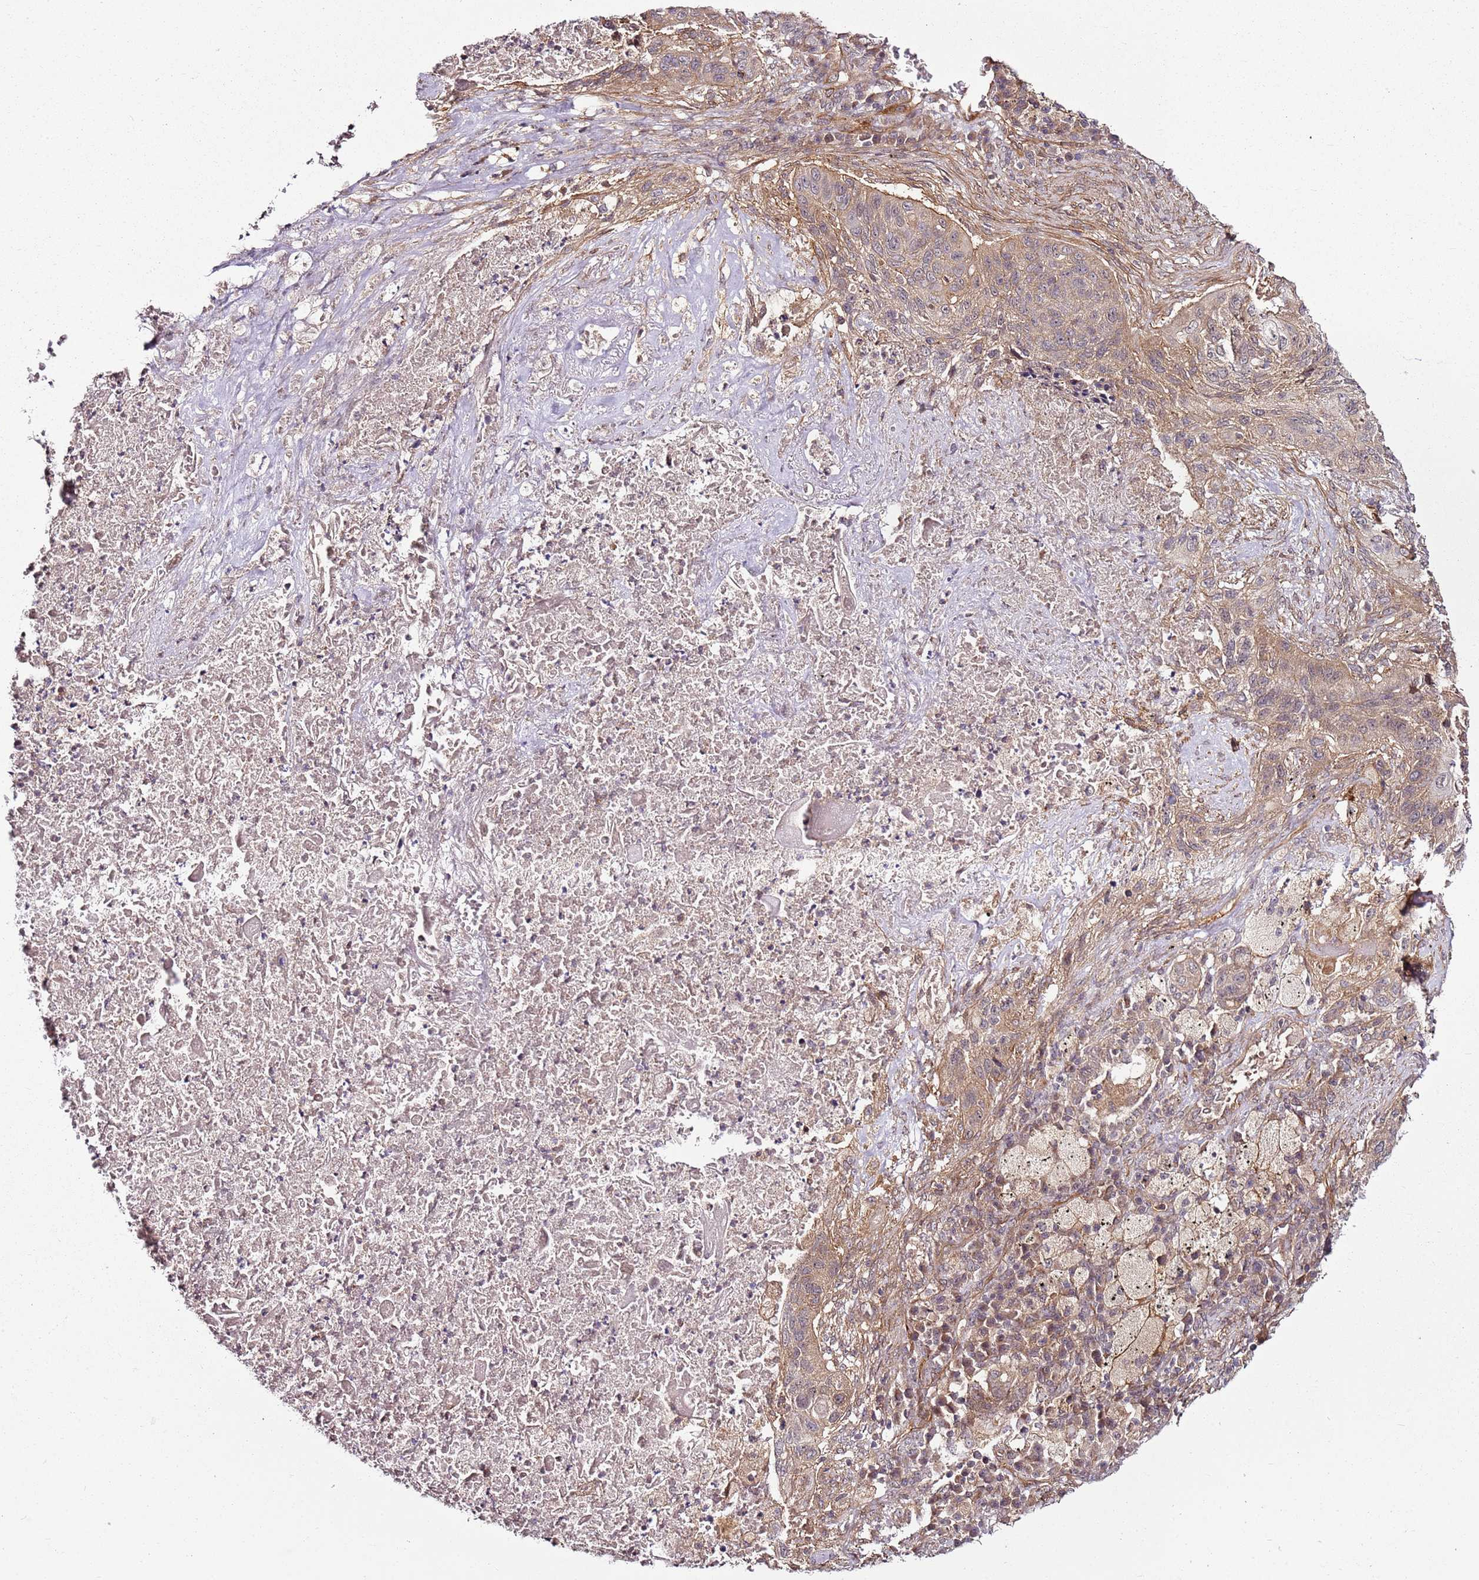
{"staining": {"intensity": "weak", "quantity": ">75%", "location": "cytoplasmic/membranous"}, "tissue": "lung cancer", "cell_type": "Tumor cells", "image_type": "cancer", "snomed": [{"axis": "morphology", "description": "Squamous cell carcinoma, NOS"}, {"axis": "topography", "description": "Lung"}], "caption": "IHC image of neoplastic tissue: human lung cancer stained using IHC reveals low levels of weak protein expression localized specifically in the cytoplasmic/membranous of tumor cells, appearing as a cytoplasmic/membranous brown color.", "gene": "CCNYL1", "patient": {"sex": "female", "age": 63}}